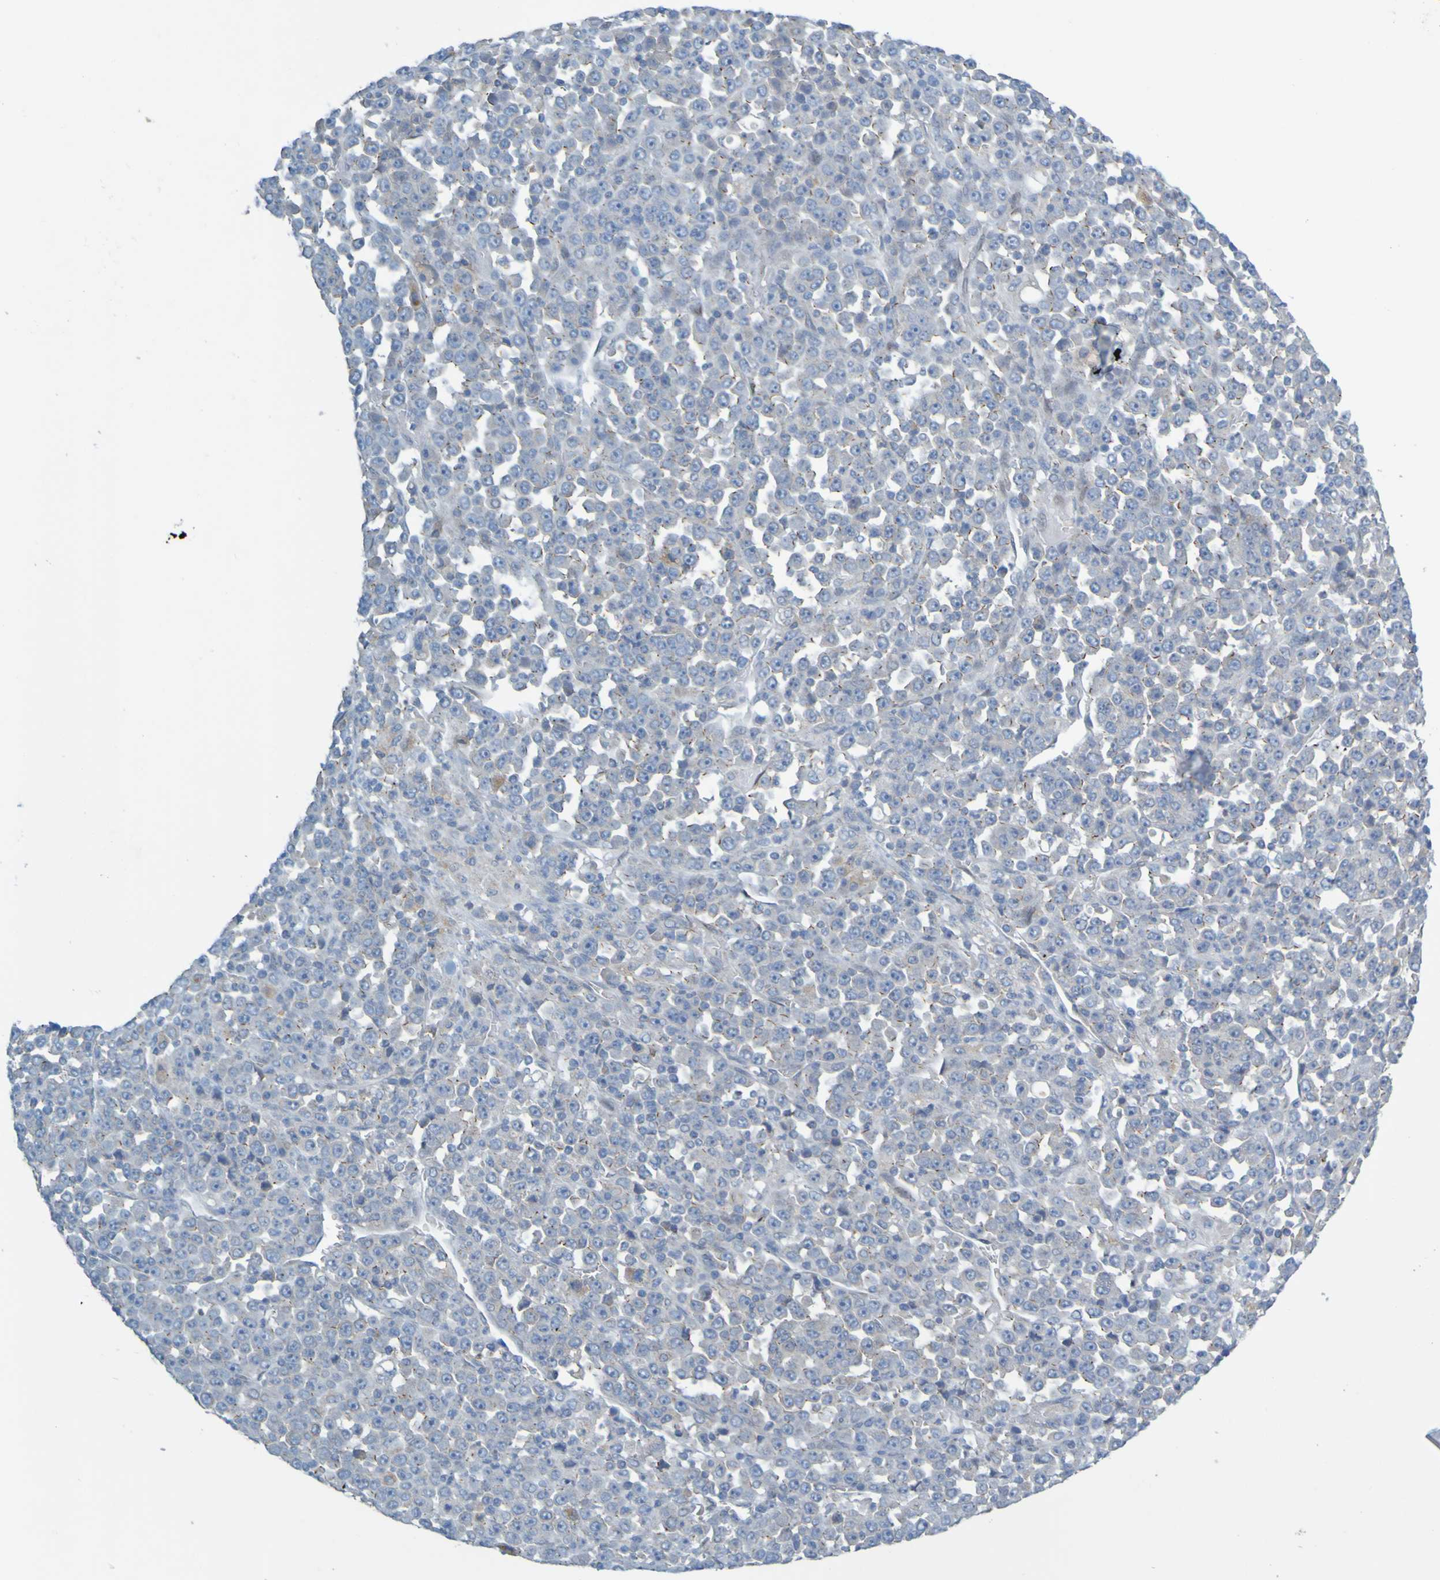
{"staining": {"intensity": "negative", "quantity": "none", "location": "none"}, "tissue": "stomach cancer", "cell_type": "Tumor cells", "image_type": "cancer", "snomed": [{"axis": "morphology", "description": "Normal tissue, NOS"}, {"axis": "morphology", "description": "Adenocarcinoma, NOS"}, {"axis": "topography", "description": "Stomach, upper"}, {"axis": "topography", "description": "Stomach"}], "caption": "IHC photomicrograph of neoplastic tissue: stomach adenocarcinoma stained with DAB (3,3'-diaminobenzidine) demonstrates no significant protein staining in tumor cells. (DAB (3,3'-diaminobenzidine) immunohistochemistry (IHC) with hematoxylin counter stain).", "gene": "MAG", "patient": {"sex": "male", "age": 59}}